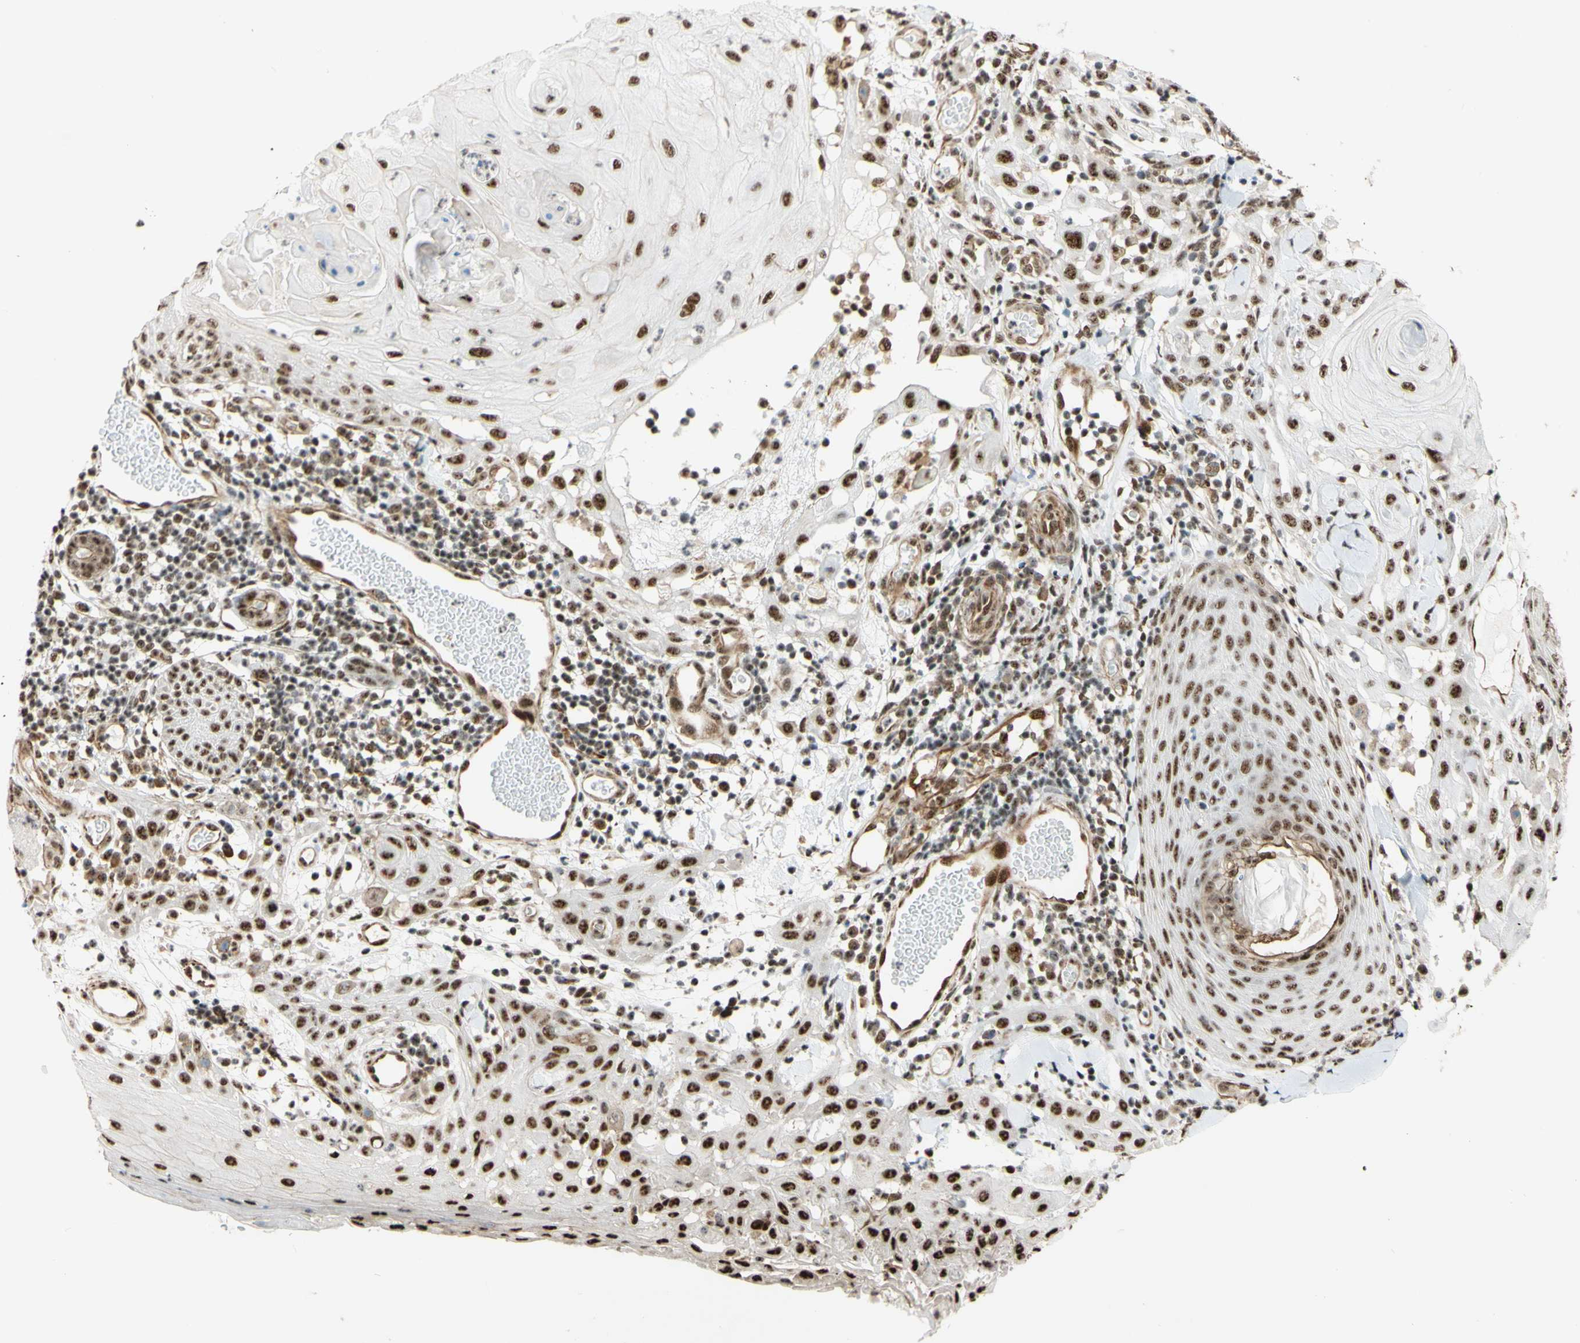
{"staining": {"intensity": "strong", "quantity": ">75%", "location": "nuclear"}, "tissue": "skin cancer", "cell_type": "Tumor cells", "image_type": "cancer", "snomed": [{"axis": "morphology", "description": "Squamous cell carcinoma, NOS"}, {"axis": "topography", "description": "Skin"}], "caption": "Protein expression analysis of human skin cancer (squamous cell carcinoma) reveals strong nuclear positivity in about >75% of tumor cells.", "gene": "SAP18", "patient": {"sex": "male", "age": 24}}